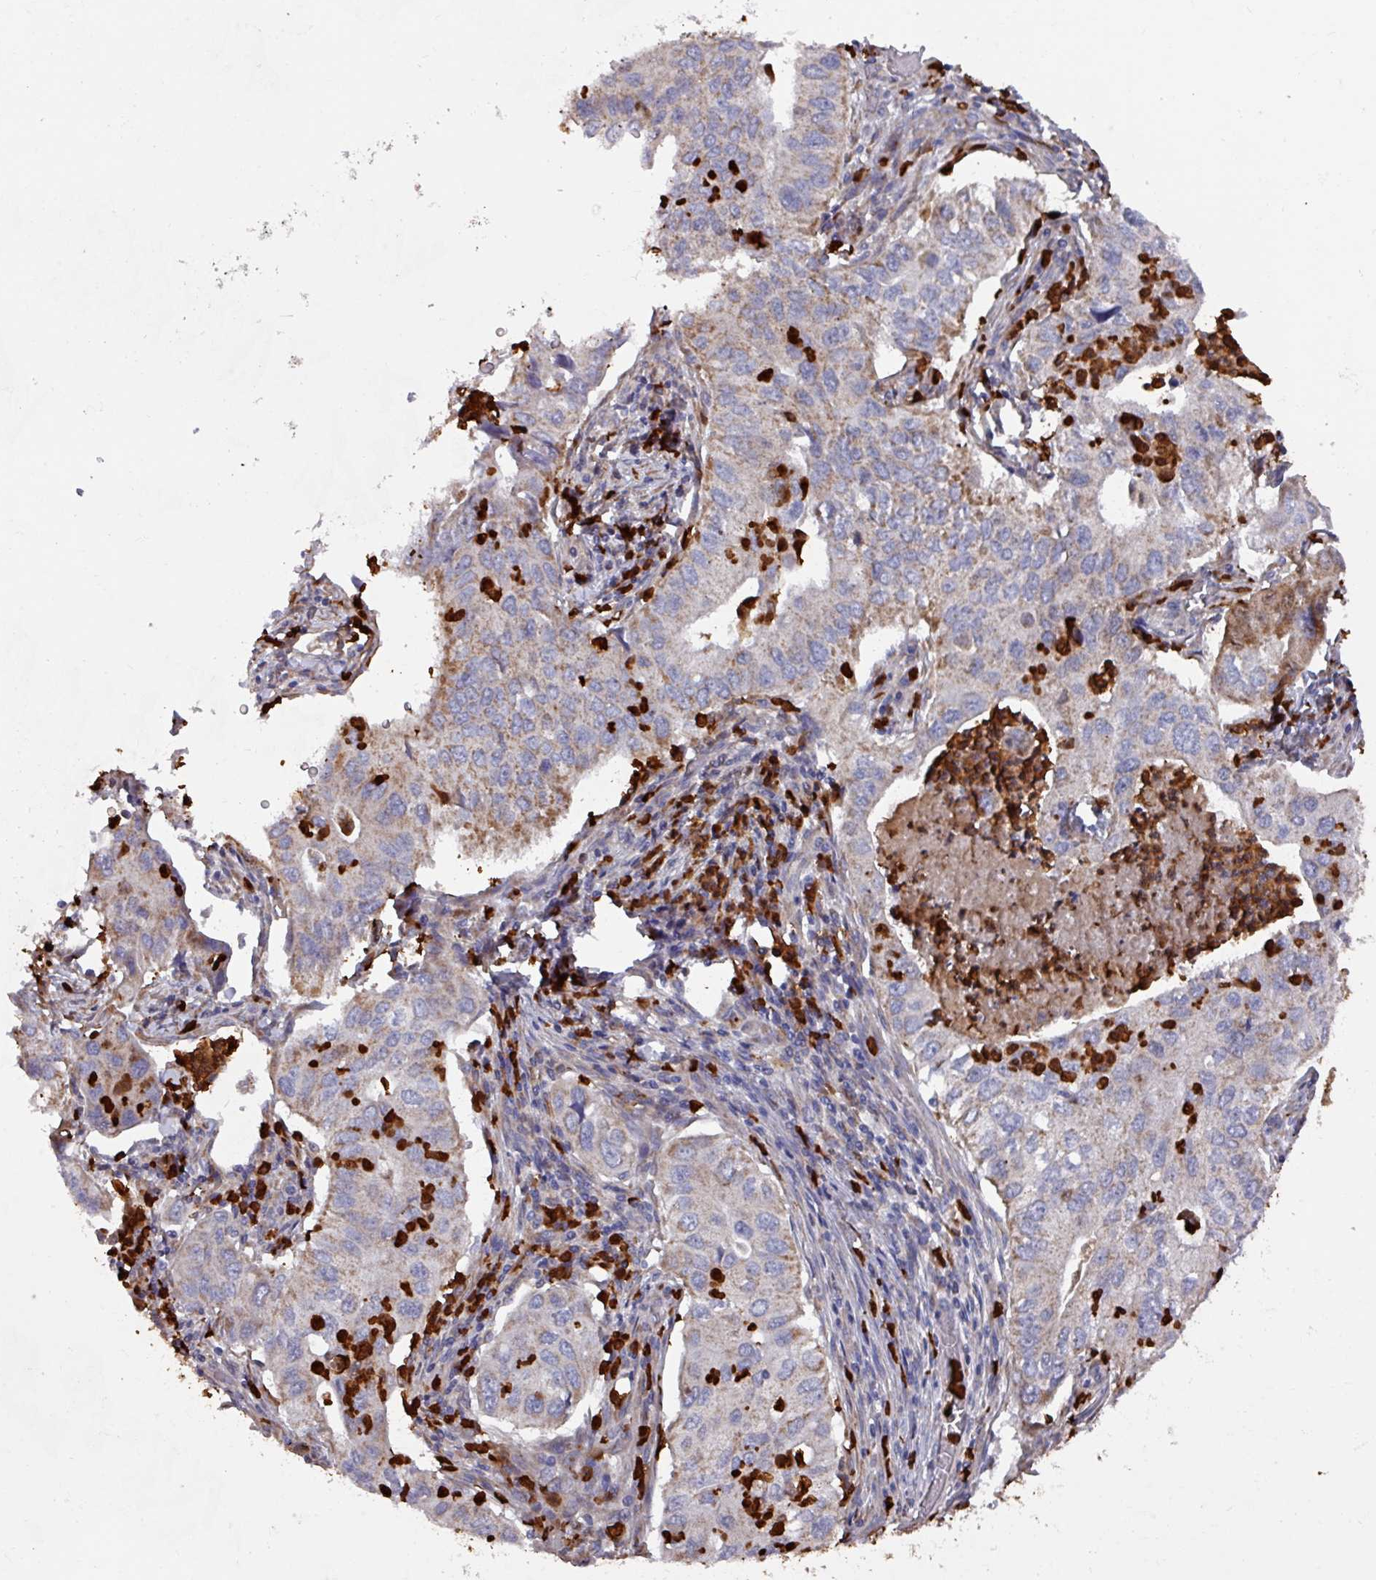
{"staining": {"intensity": "moderate", "quantity": "25%-75%", "location": "cytoplasmic/membranous"}, "tissue": "lung cancer", "cell_type": "Tumor cells", "image_type": "cancer", "snomed": [{"axis": "morphology", "description": "Adenocarcinoma, NOS"}, {"axis": "topography", "description": "Lung"}], "caption": "IHC image of neoplastic tissue: human adenocarcinoma (lung) stained using immunohistochemistry (IHC) shows medium levels of moderate protein expression localized specifically in the cytoplasmic/membranous of tumor cells, appearing as a cytoplasmic/membranous brown color.", "gene": "UQCC2", "patient": {"sex": "male", "age": 48}}